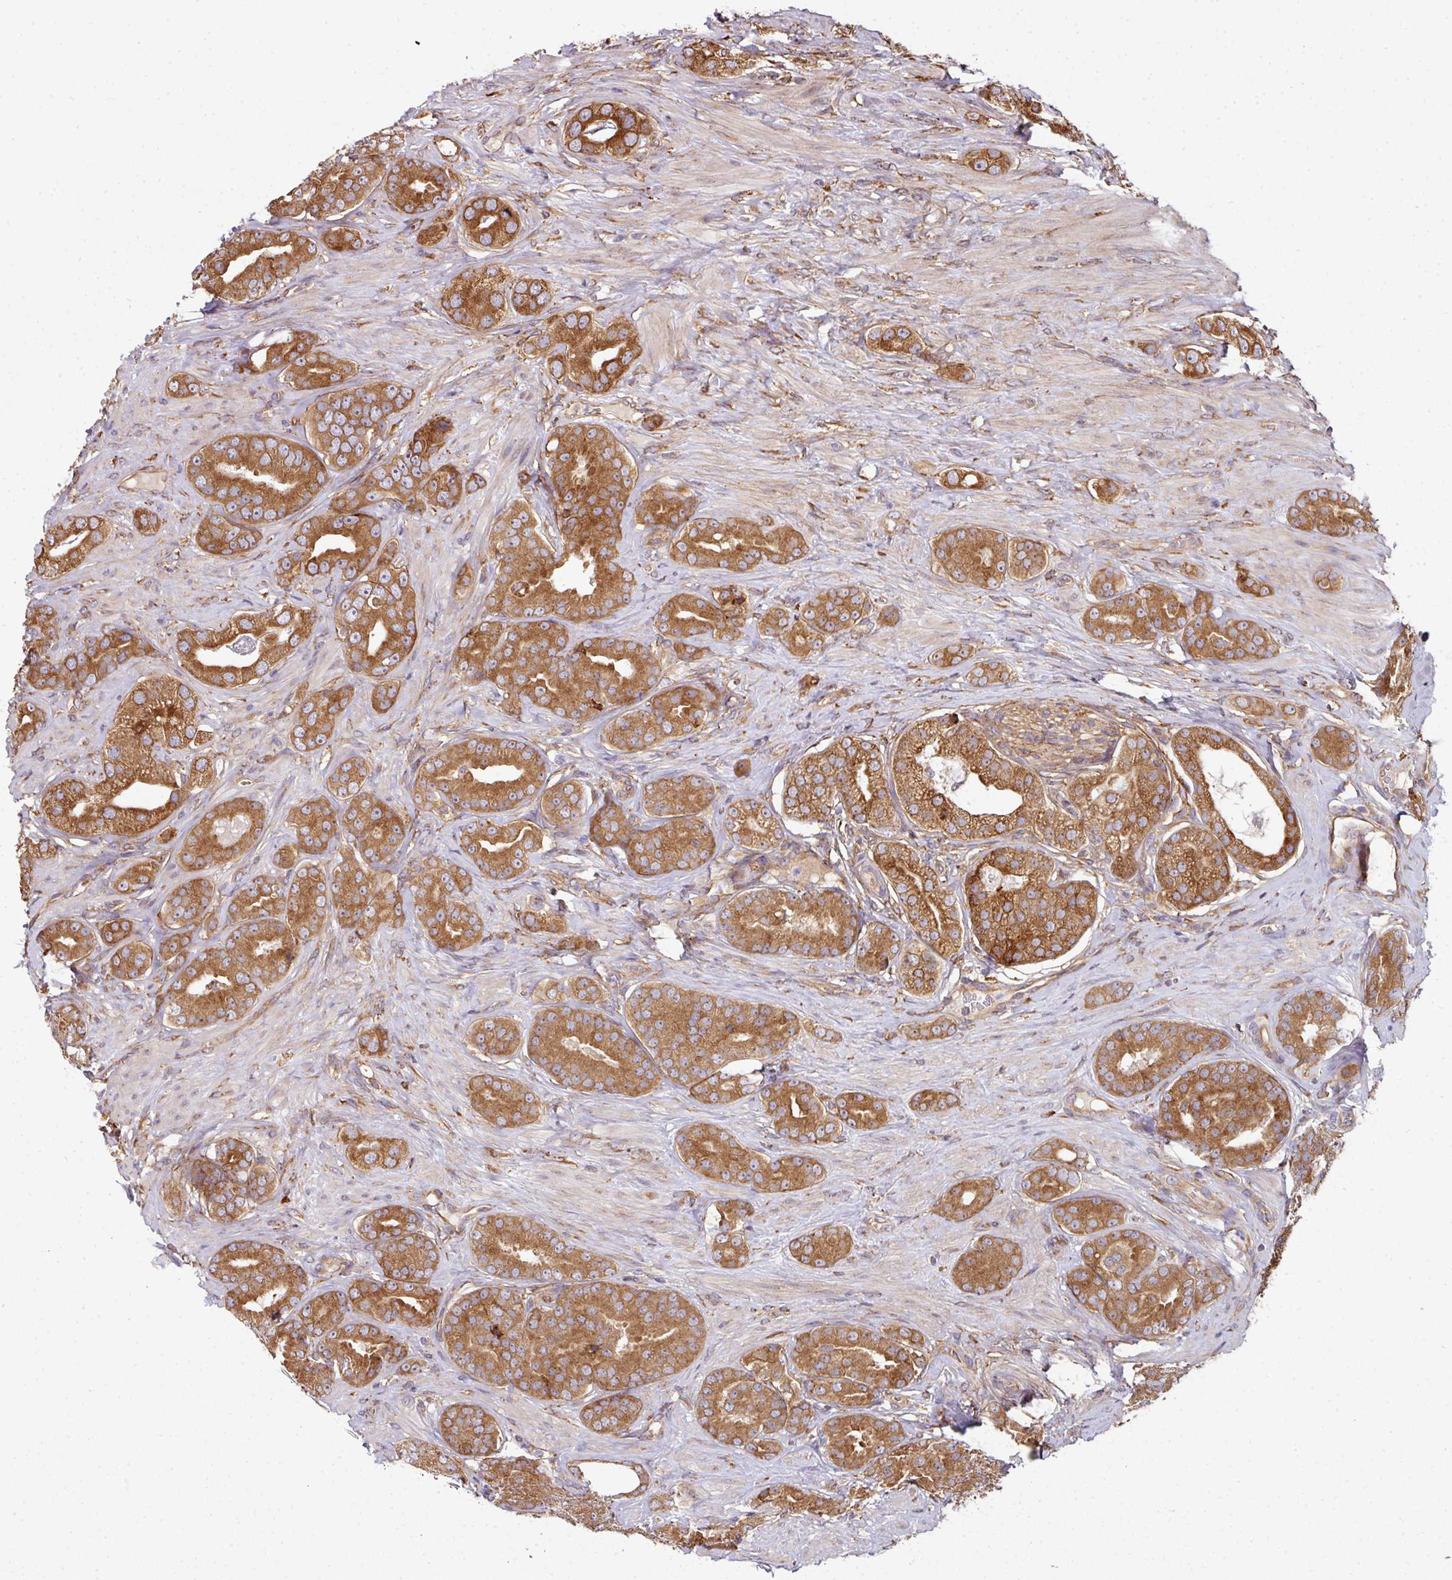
{"staining": {"intensity": "moderate", "quantity": ">75%", "location": "cytoplasmic/membranous"}, "tissue": "prostate cancer", "cell_type": "Tumor cells", "image_type": "cancer", "snomed": [{"axis": "morphology", "description": "Adenocarcinoma, High grade"}, {"axis": "topography", "description": "Prostate"}], "caption": "Immunohistochemical staining of adenocarcinoma (high-grade) (prostate) shows medium levels of moderate cytoplasmic/membranous protein positivity in about >75% of tumor cells.", "gene": "FAT4", "patient": {"sex": "male", "age": 63}}